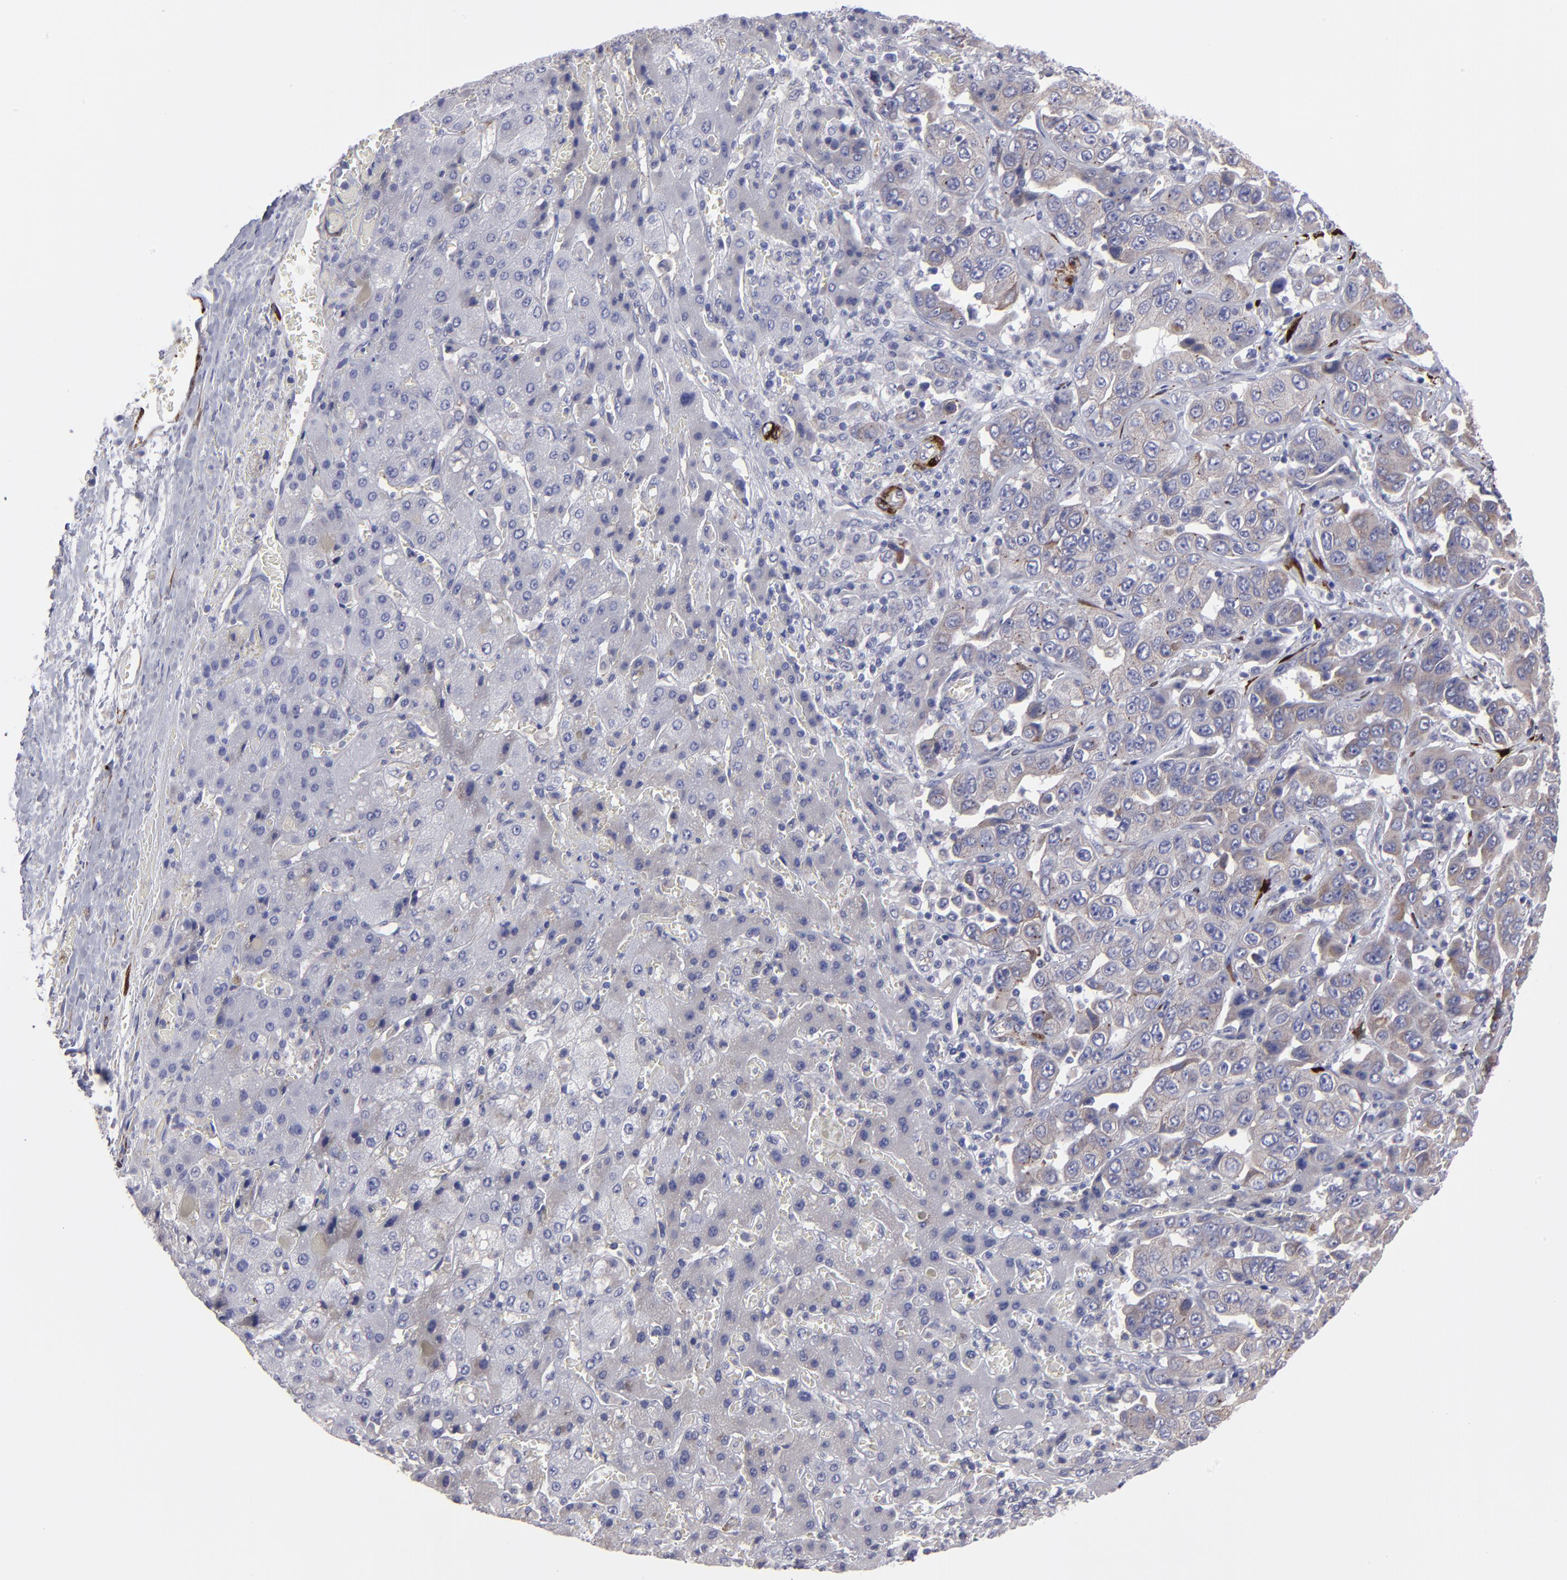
{"staining": {"intensity": "weak", "quantity": ">75%", "location": "cytoplasmic/membranous"}, "tissue": "liver cancer", "cell_type": "Tumor cells", "image_type": "cancer", "snomed": [{"axis": "morphology", "description": "Cholangiocarcinoma"}, {"axis": "topography", "description": "Liver"}], "caption": "Human liver cholangiocarcinoma stained for a protein (brown) shows weak cytoplasmic/membranous positive expression in about >75% of tumor cells.", "gene": "SLMAP", "patient": {"sex": "female", "age": 52}}